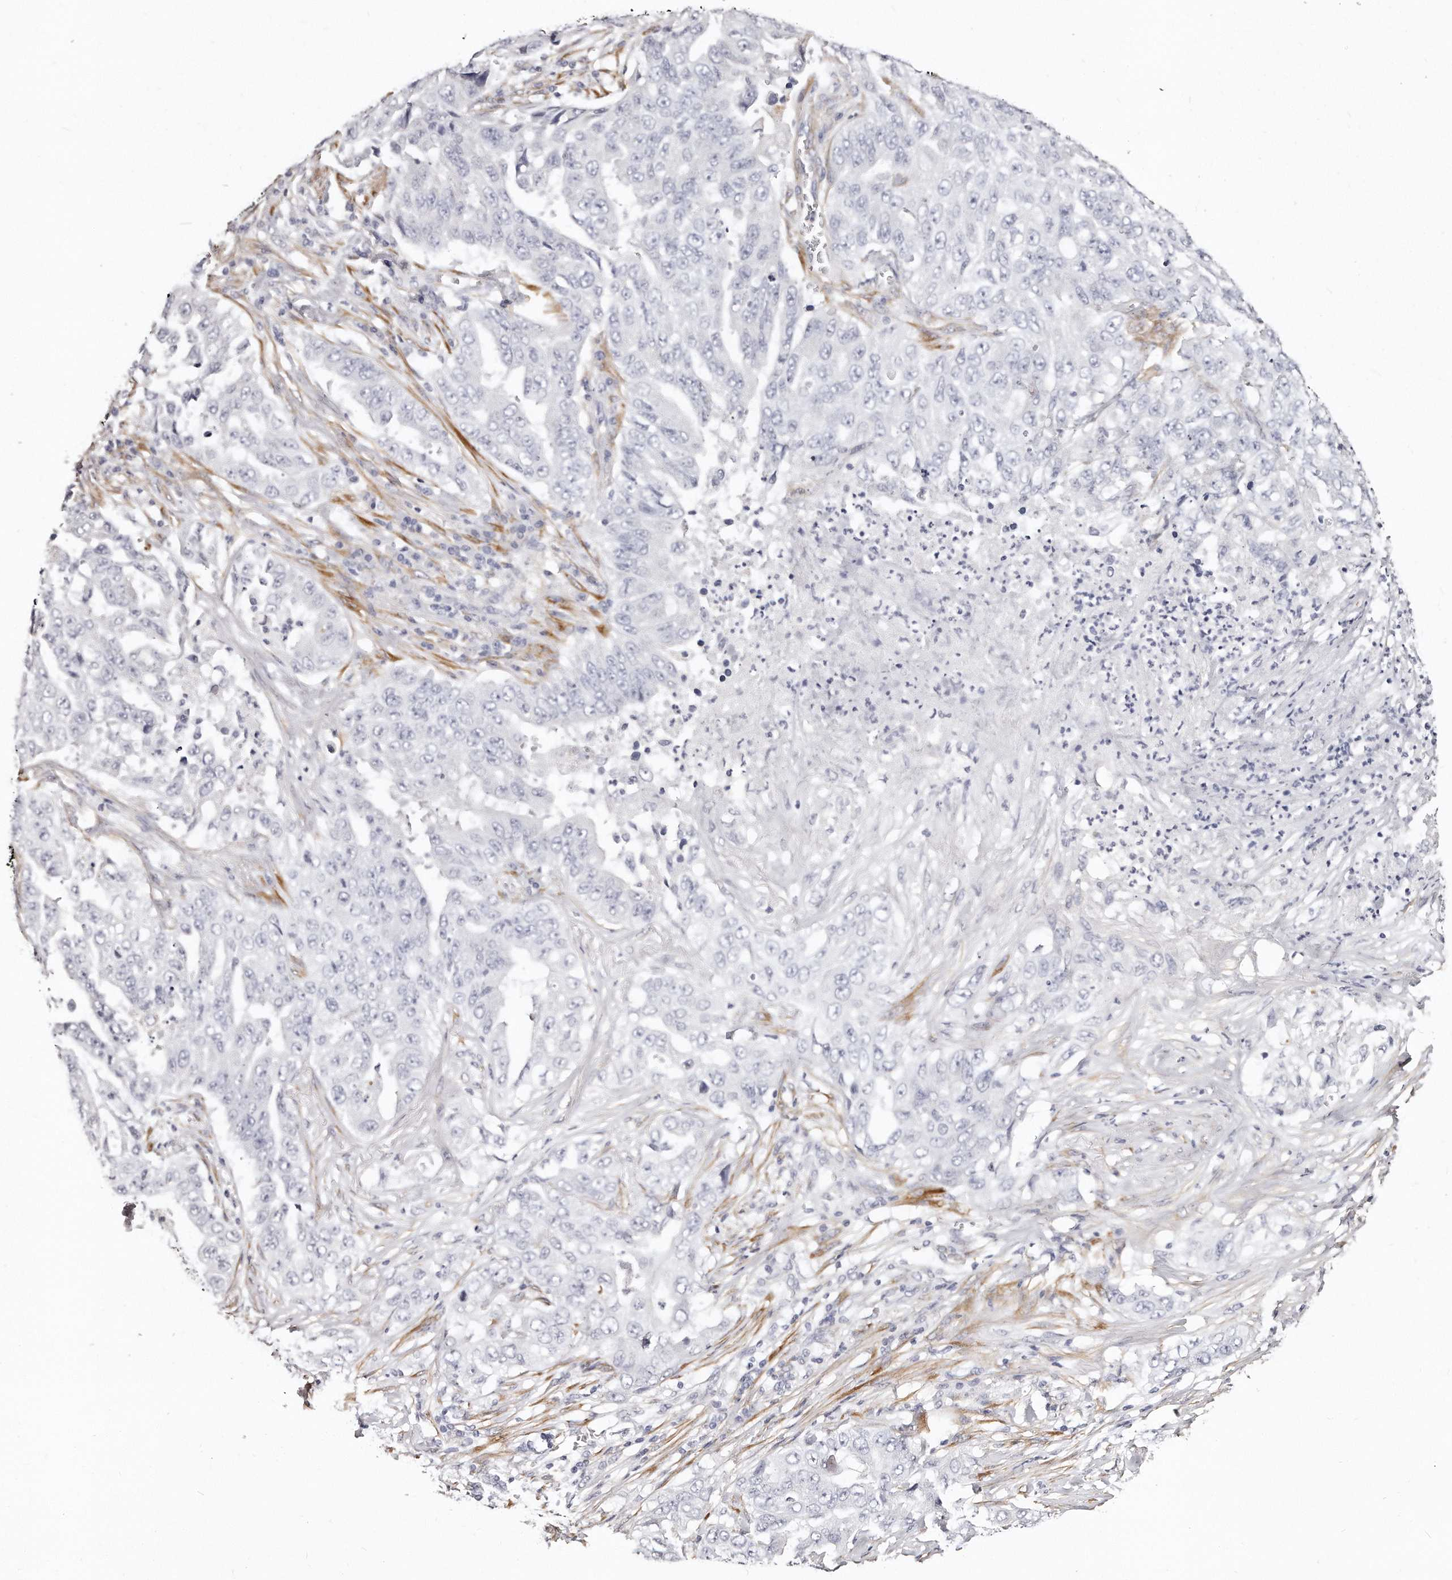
{"staining": {"intensity": "negative", "quantity": "none", "location": "none"}, "tissue": "lung cancer", "cell_type": "Tumor cells", "image_type": "cancer", "snomed": [{"axis": "morphology", "description": "Adenocarcinoma, NOS"}, {"axis": "topography", "description": "Lung"}], "caption": "An immunohistochemistry (IHC) histopathology image of lung cancer (adenocarcinoma) is shown. There is no staining in tumor cells of lung cancer (adenocarcinoma).", "gene": "LMOD1", "patient": {"sex": "female", "age": 51}}